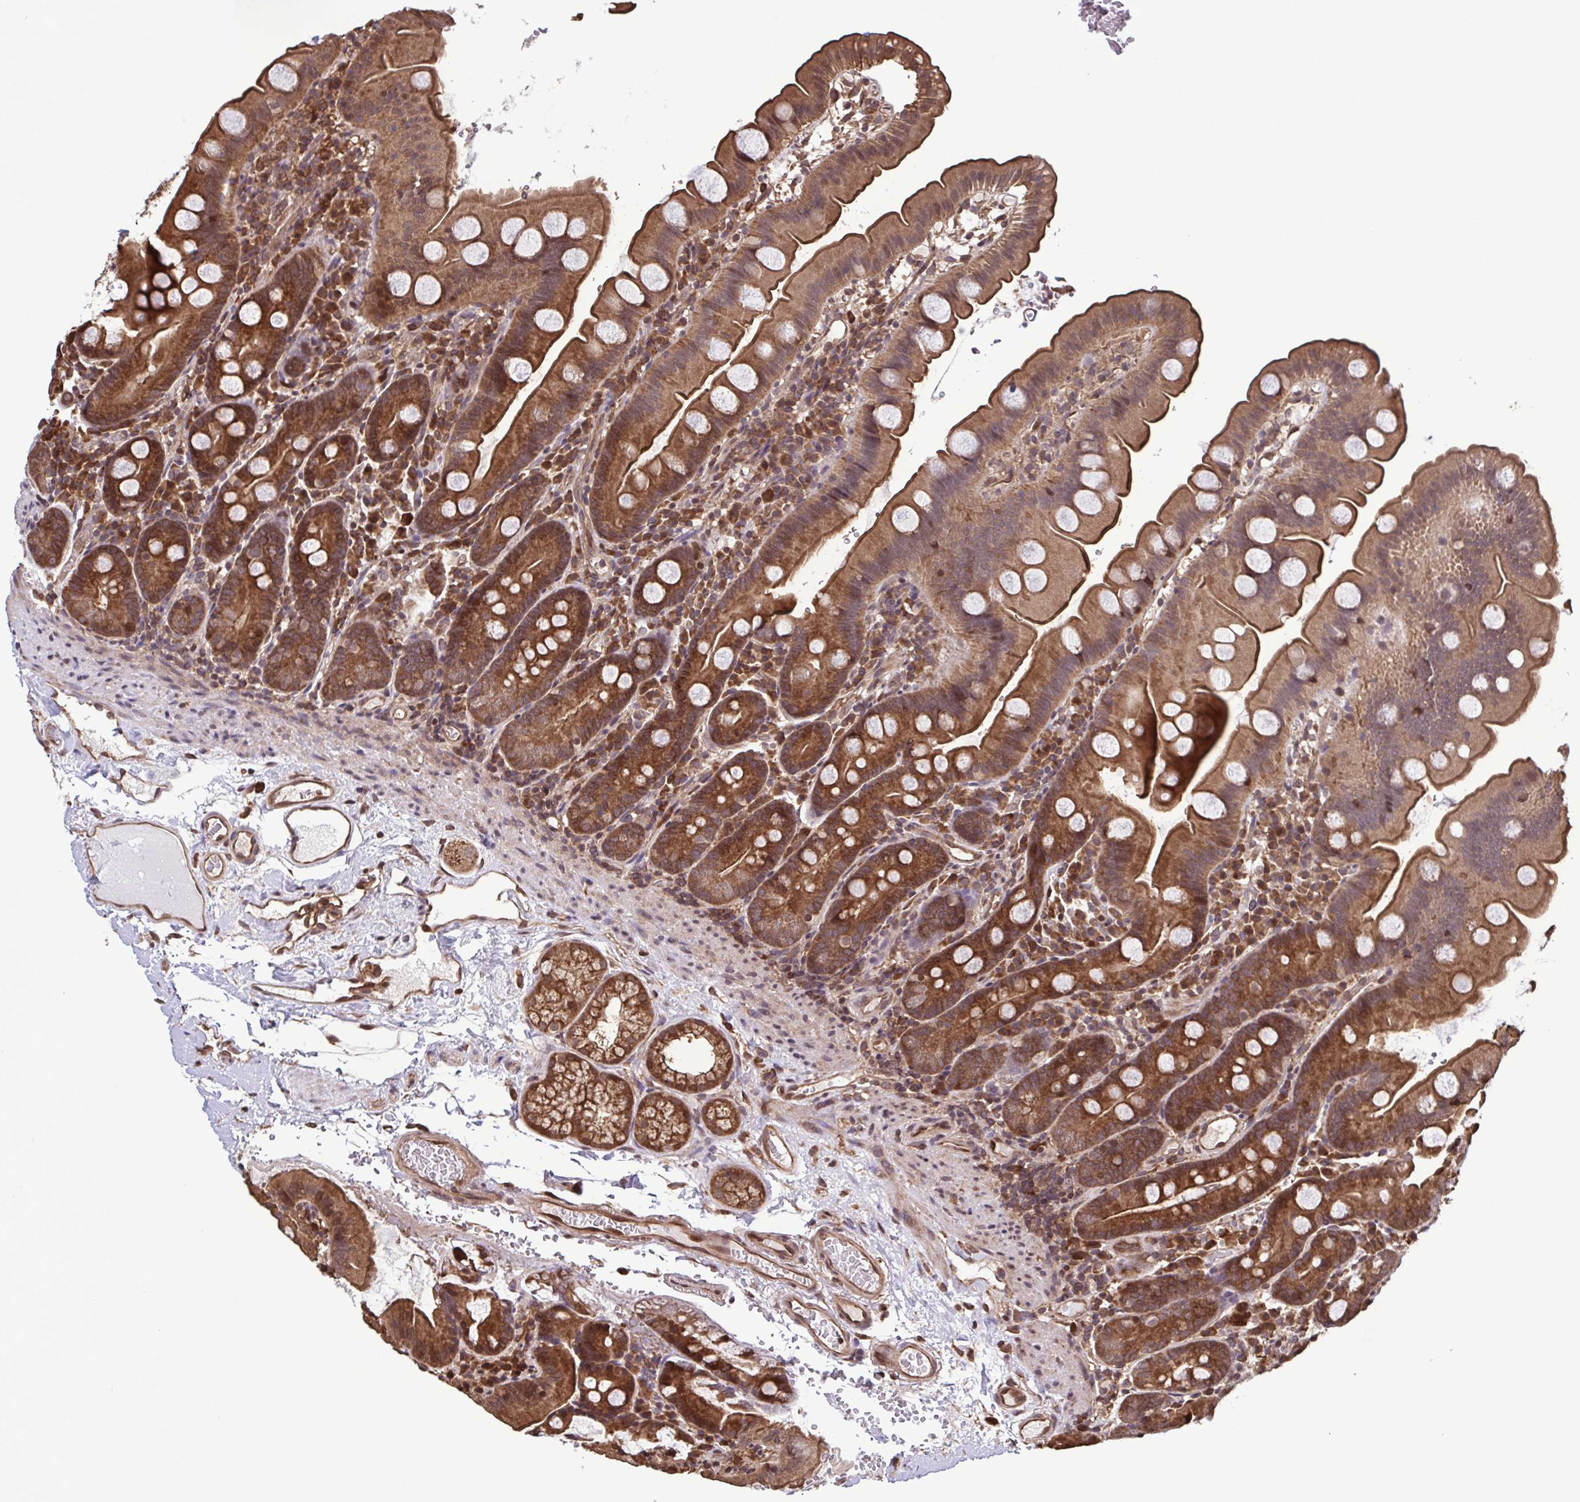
{"staining": {"intensity": "moderate", "quantity": ">75%", "location": "cytoplasmic/membranous"}, "tissue": "small intestine", "cell_type": "Glandular cells", "image_type": "normal", "snomed": [{"axis": "morphology", "description": "Normal tissue, NOS"}, {"axis": "topography", "description": "Small intestine"}], "caption": "Immunohistochemical staining of benign small intestine exhibits moderate cytoplasmic/membranous protein expression in about >75% of glandular cells.", "gene": "SEC63", "patient": {"sex": "female", "age": 68}}